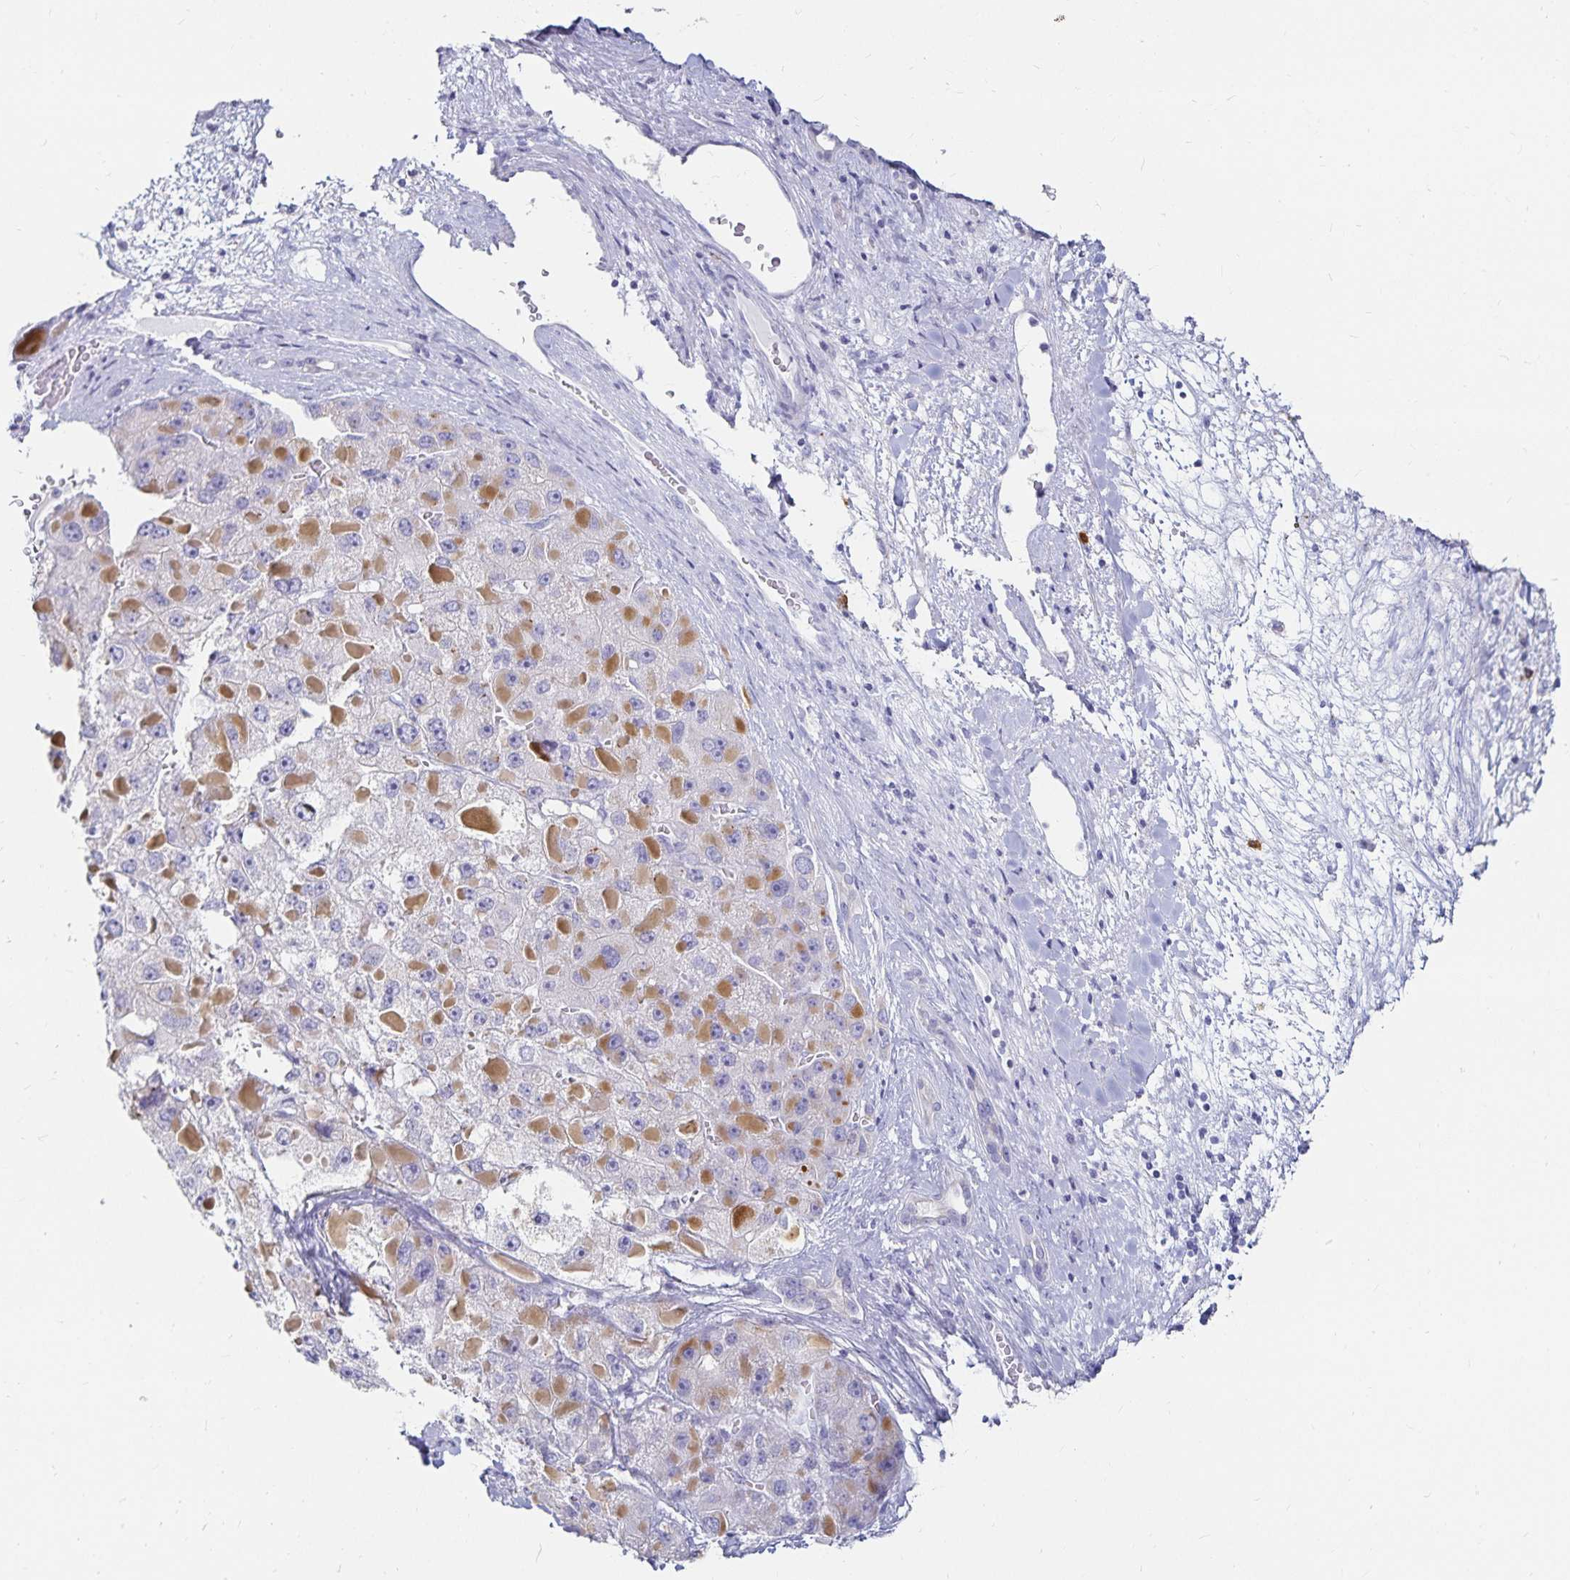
{"staining": {"intensity": "moderate", "quantity": "<25%", "location": "cytoplasmic/membranous"}, "tissue": "liver cancer", "cell_type": "Tumor cells", "image_type": "cancer", "snomed": [{"axis": "morphology", "description": "Carcinoma, Hepatocellular, NOS"}, {"axis": "topography", "description": "Liver"}], "caption": "Brown immunohistochemical staining in liver cancer demonstrates moderate cytoplasmic/membranous positivity in about <25% of tumor cells. (brown staining indicates protein expression, while blue staining denotes nuclei).", "gene": "TNIP1", "patient": {"sex": "female", "age": 73}}